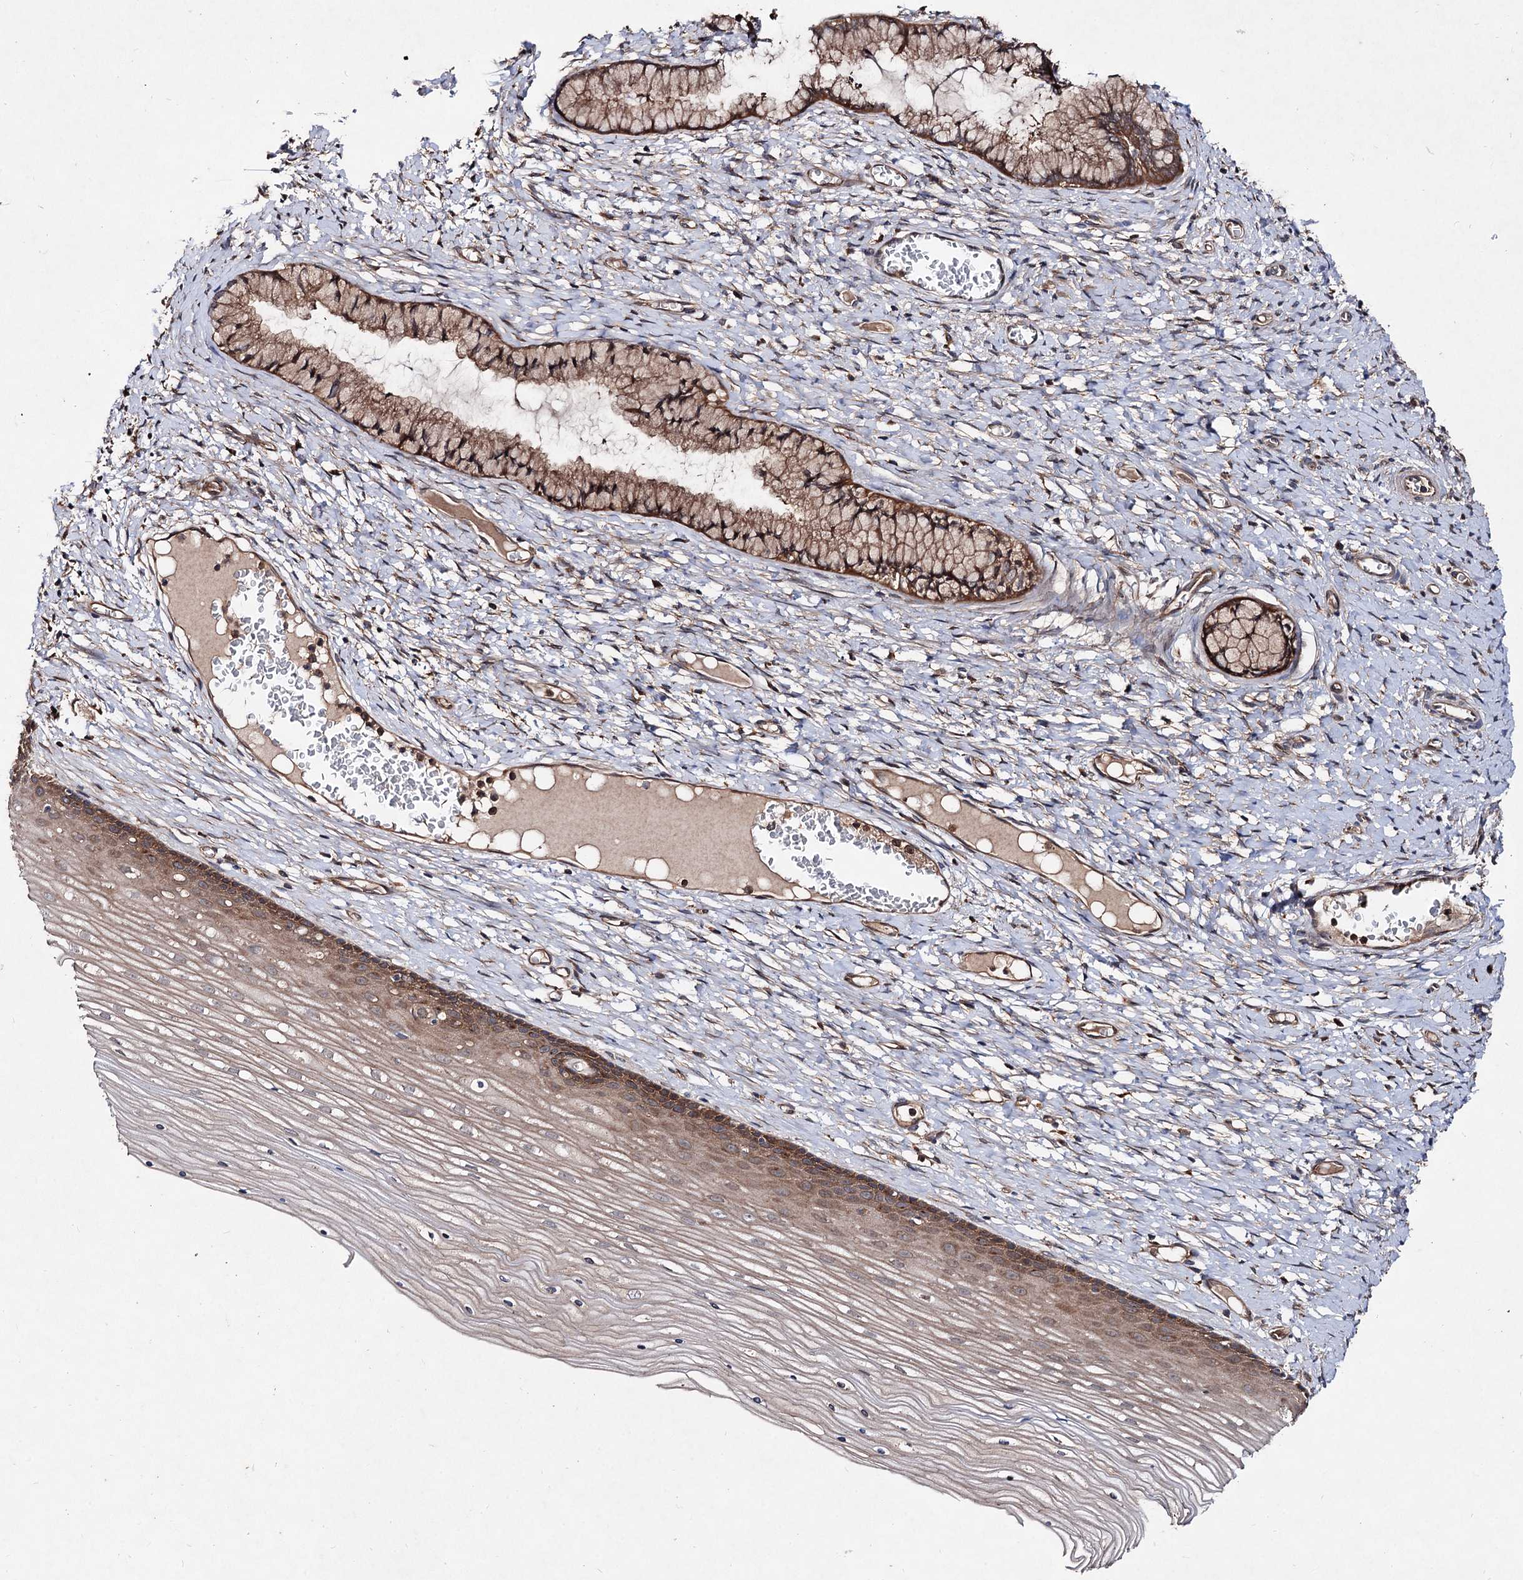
{"staining": {"intensity": "moderate", "quantity": ">75%", "location": "cytoplasmic/membranous"}, "tissue": "cervix", "cell_type": "Glandular cells", "image_type": "normal", "snomed": [{"axis": "morphology", "description": "Normal tissue, NOS"}, {"axis": "topography", "description": "Cervix"}], "caption": "This is a photomicrograph of IHC staining of unremarkable cervix, which shows moderate positivity in the cytoplasmic/membranous of glandular cells.", "gene": "VPS29", "patient": {"sex": "female", "age": 42}}